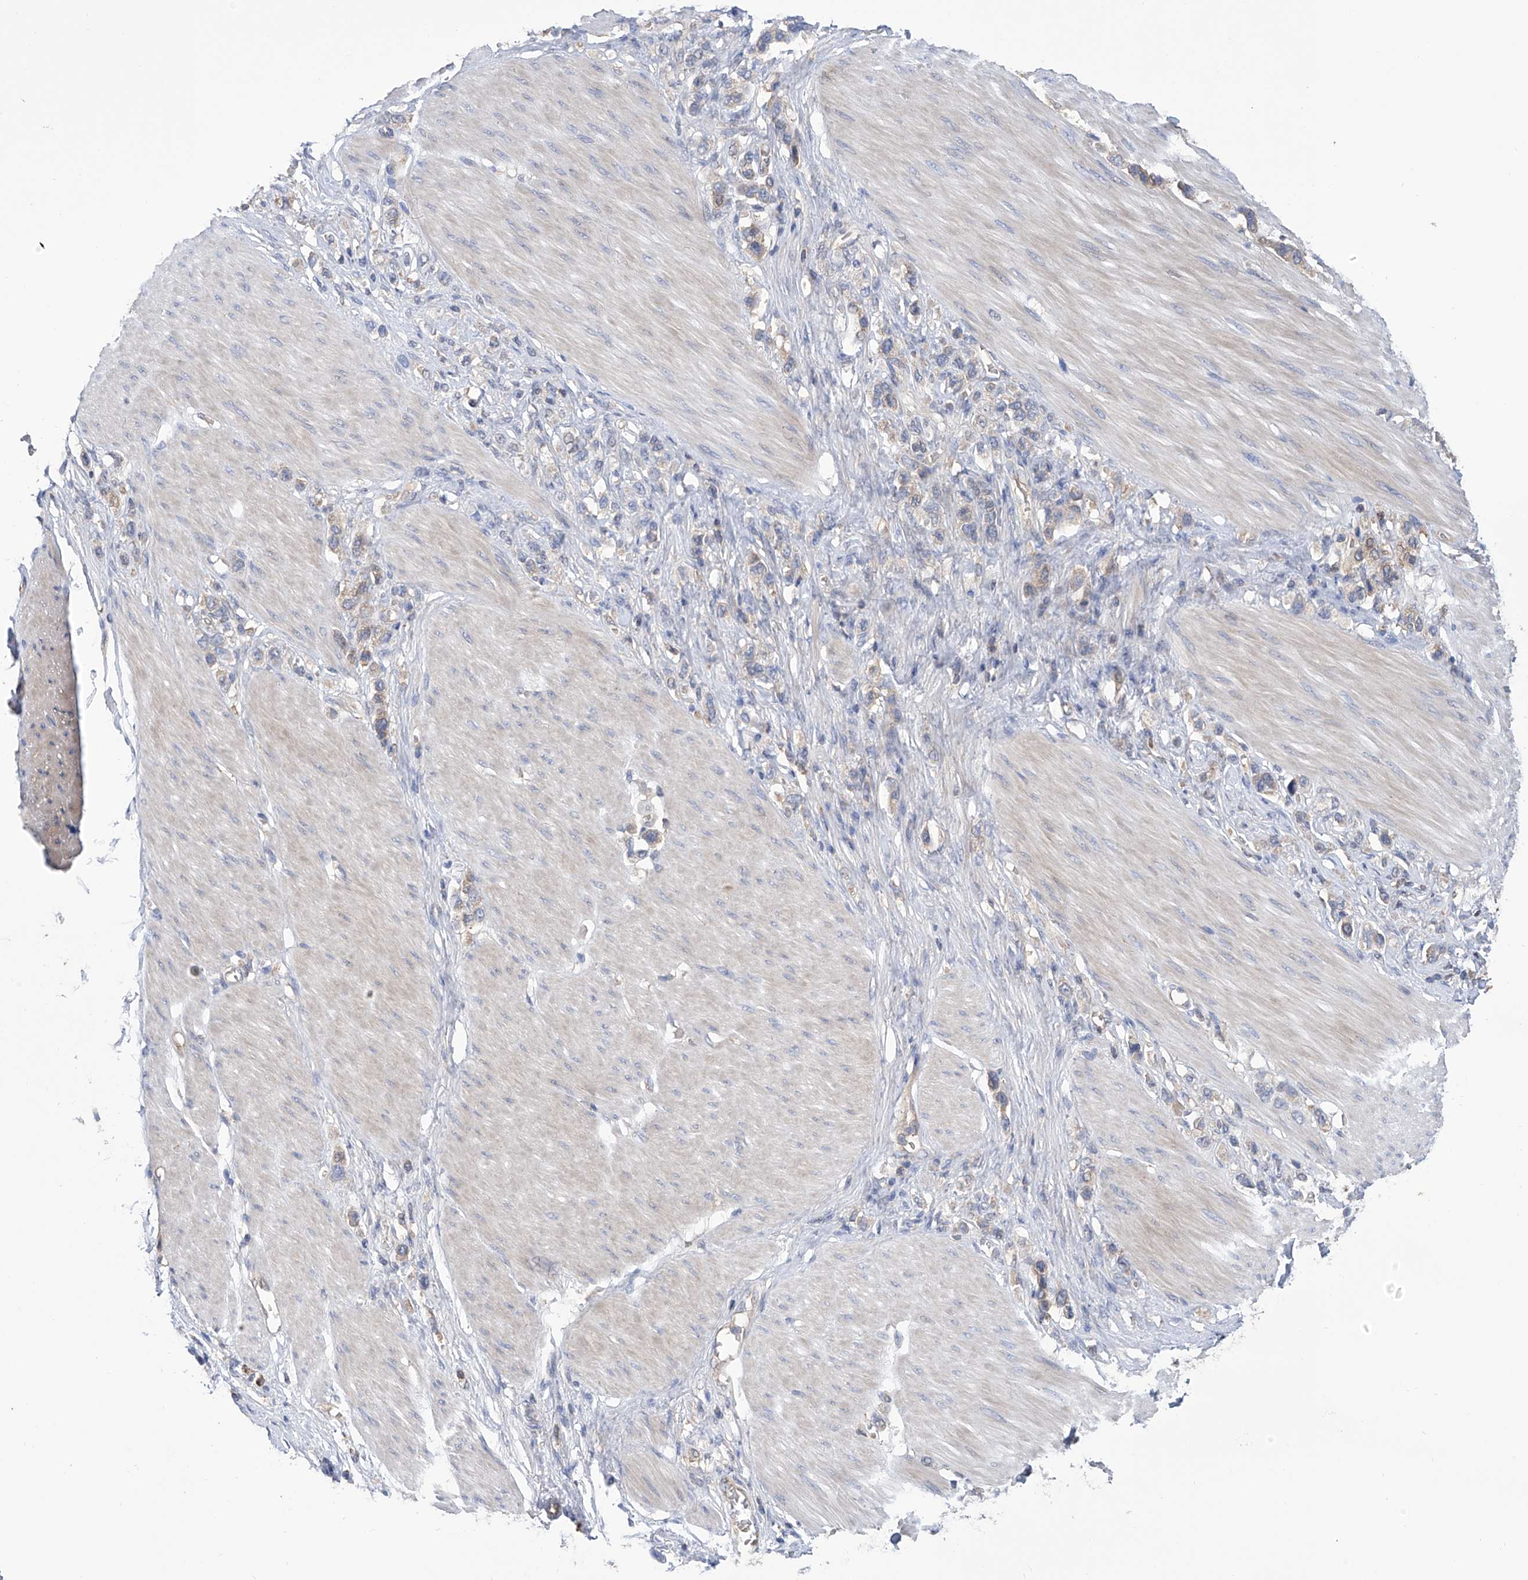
{"staining": {"intensity": "weak", "quantity": "25%-75%", "location": "cytoplasmic/membranous"}, "tissue": "stomach cancer", "cell_type": "Tumor cells", "image_type": "cancer", "snomed": [{"axis": "morphology", "description": "Adenocarcinoma, NOS"}, {"axis": "topography", "description": "Stomach"}], "caption": "Brown immunohistochemical staining in human adenocarcinoma (stomach) exhibits weak cytoplasmic/membranous expression in approximately 25%-75% of tumor cells.", "gene": "NUDT17", "patient": {"sex": "female", "age": 65}}